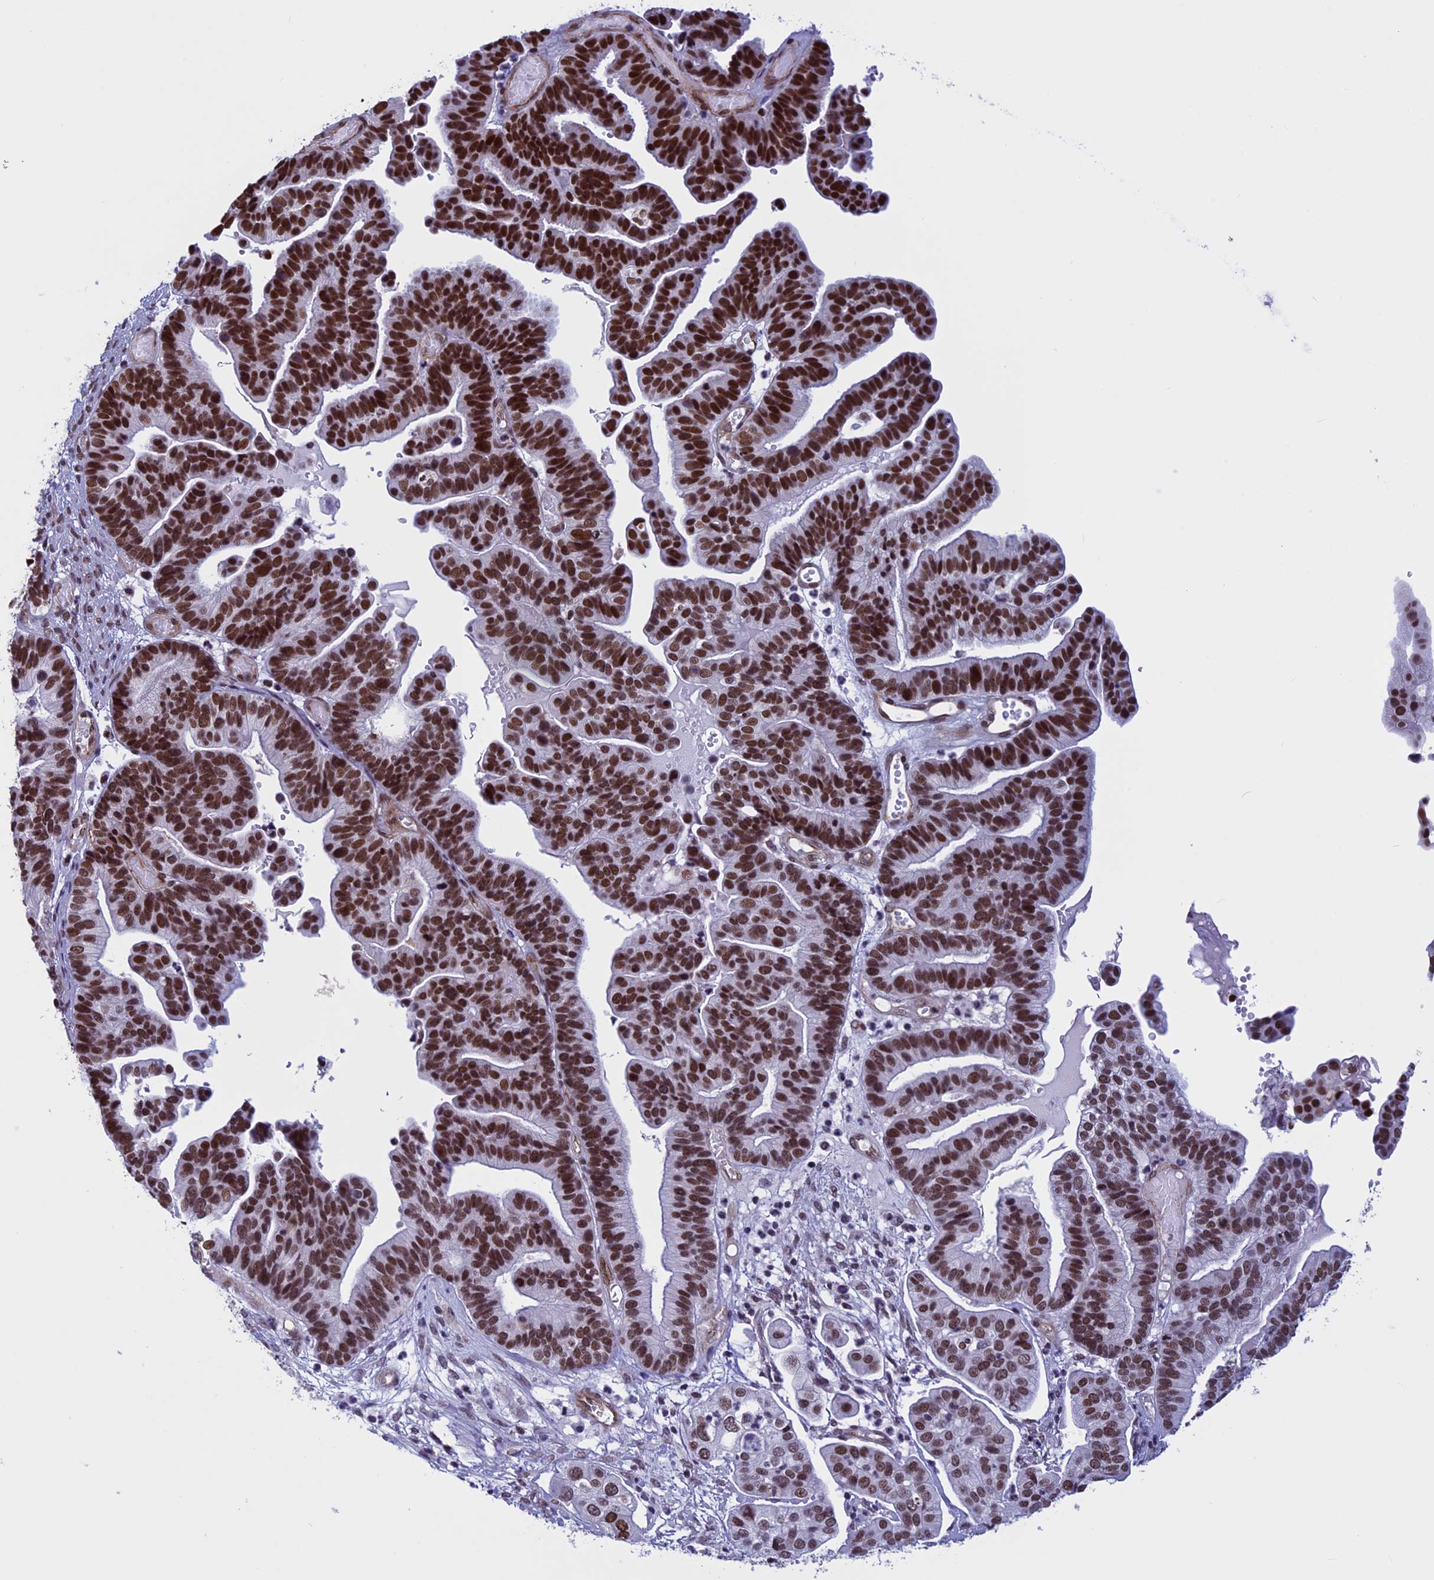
{"staining": {"intensity": "strong", "quantity": ">75%", "location": "nuclear"}, "tissue": "ovarian cancer", "cell_type": "Tumor cells", "image_type": "cancer", "snomed": [{"axis": "morphology", "description": "Cystadenocarcinoma, serous, NOS"}, {"axis": "topography", "description": "Ovary"}], "caption": "This image shows immunohistochemistry (IHC) staining of human ovarian cancer (serous cystadenocarcinoma), with high strong nuclear positivity in approximately >75% of tumor cells.", "gene": "NIPBL", "patient": {"sex": "female", "age": 56}}